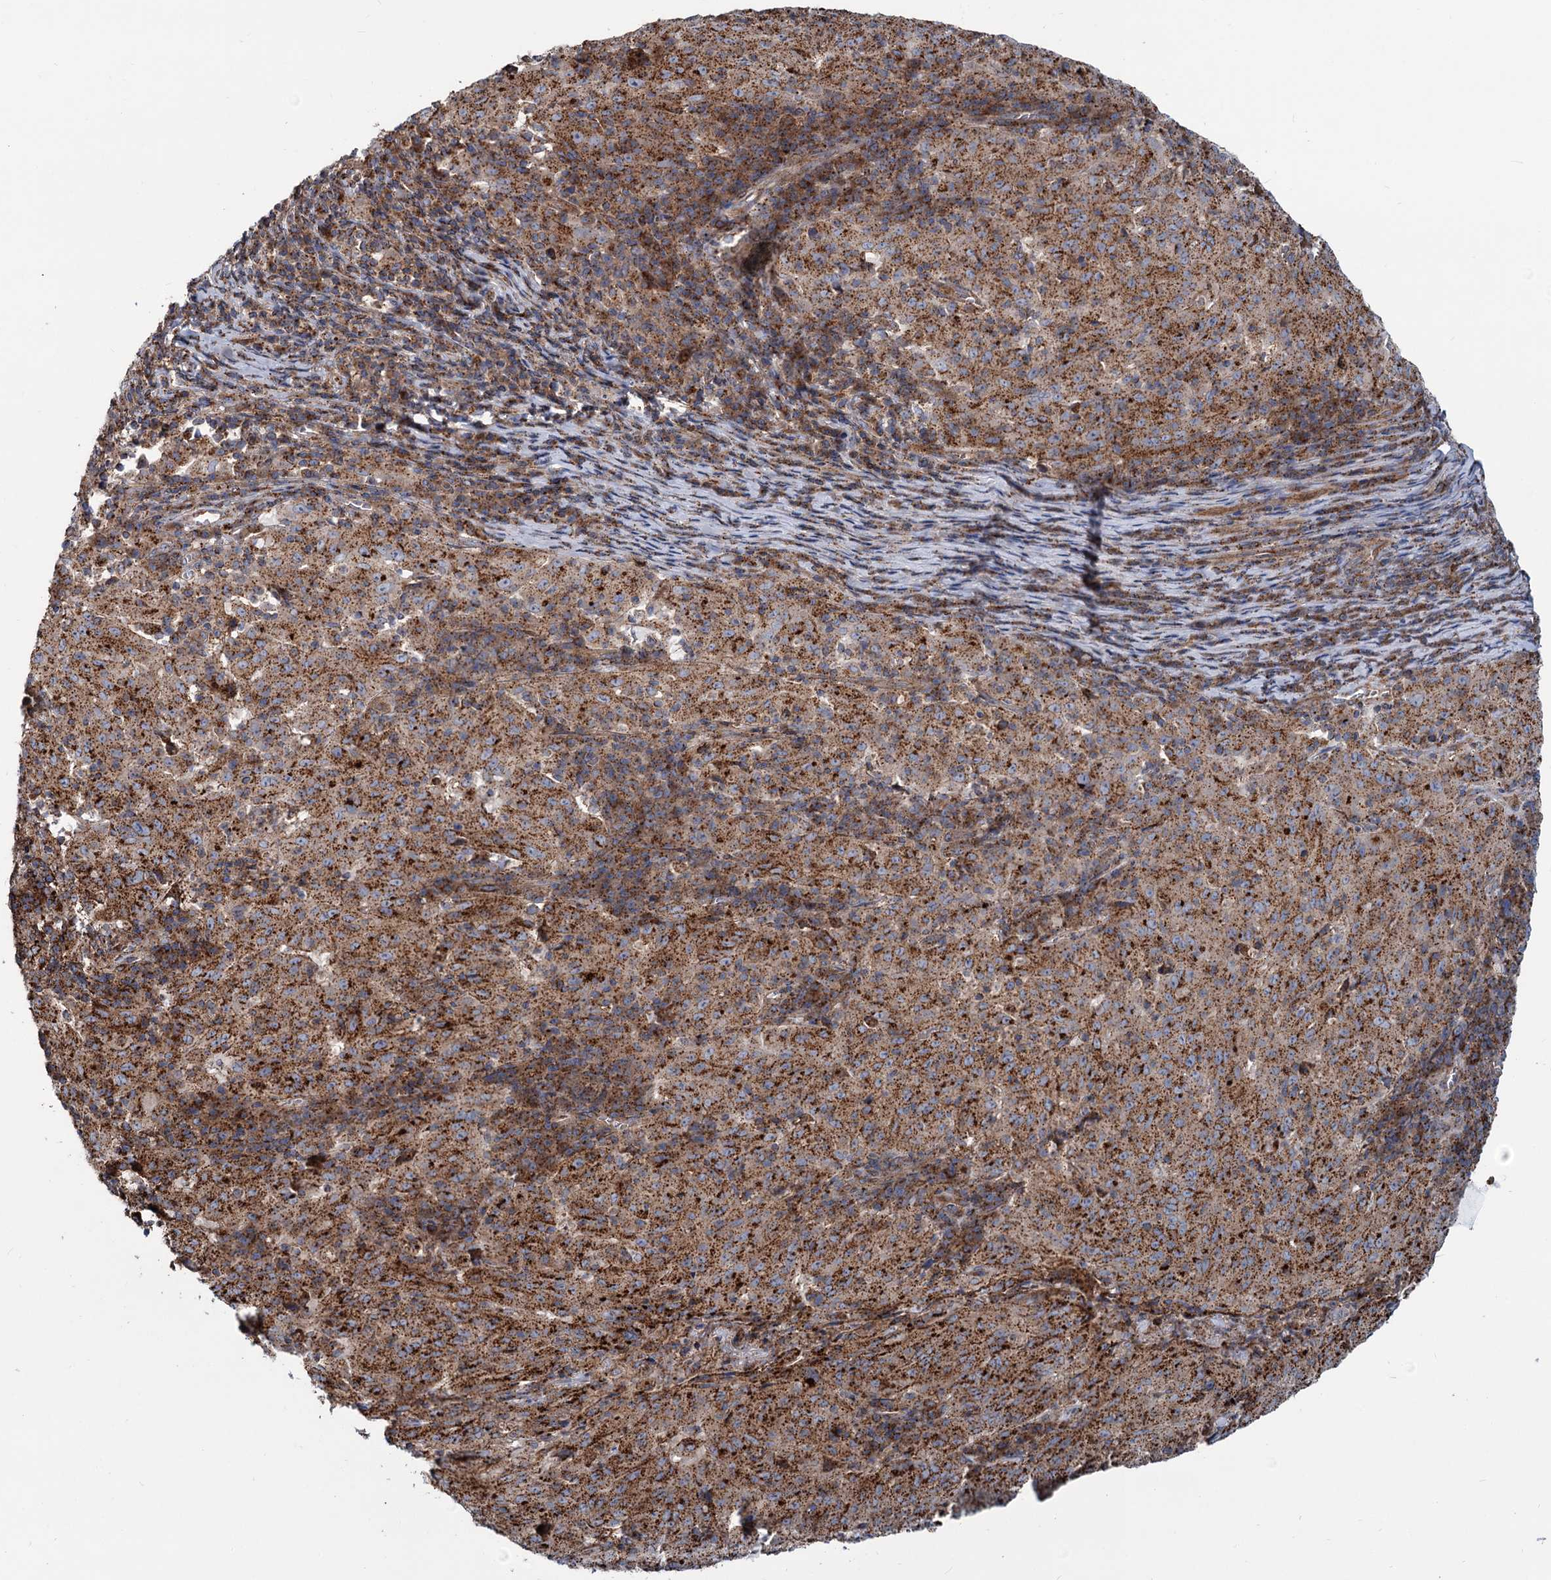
{"staining": {"intensity": "moderate", "quantity": ">75%", "location": "cytoplasmic/membranous"}, "tissue": "pancreatic cancer", "cell_type": "Tumor cells", "image_type": "cancer", "snomed": [{"axis": "morphology", "description": "Adenocarcinoma, NOS"}, {"axis": "topography", "description": "Pancreas"}], "caption": "Human pancreatic cancer stained with a brown dye displays moderate cytoplasmic/membranous positive expression in about >75% of tumor cells.", "gene": "PSEN1", "patient": {"sex": "male", "age": 63}}